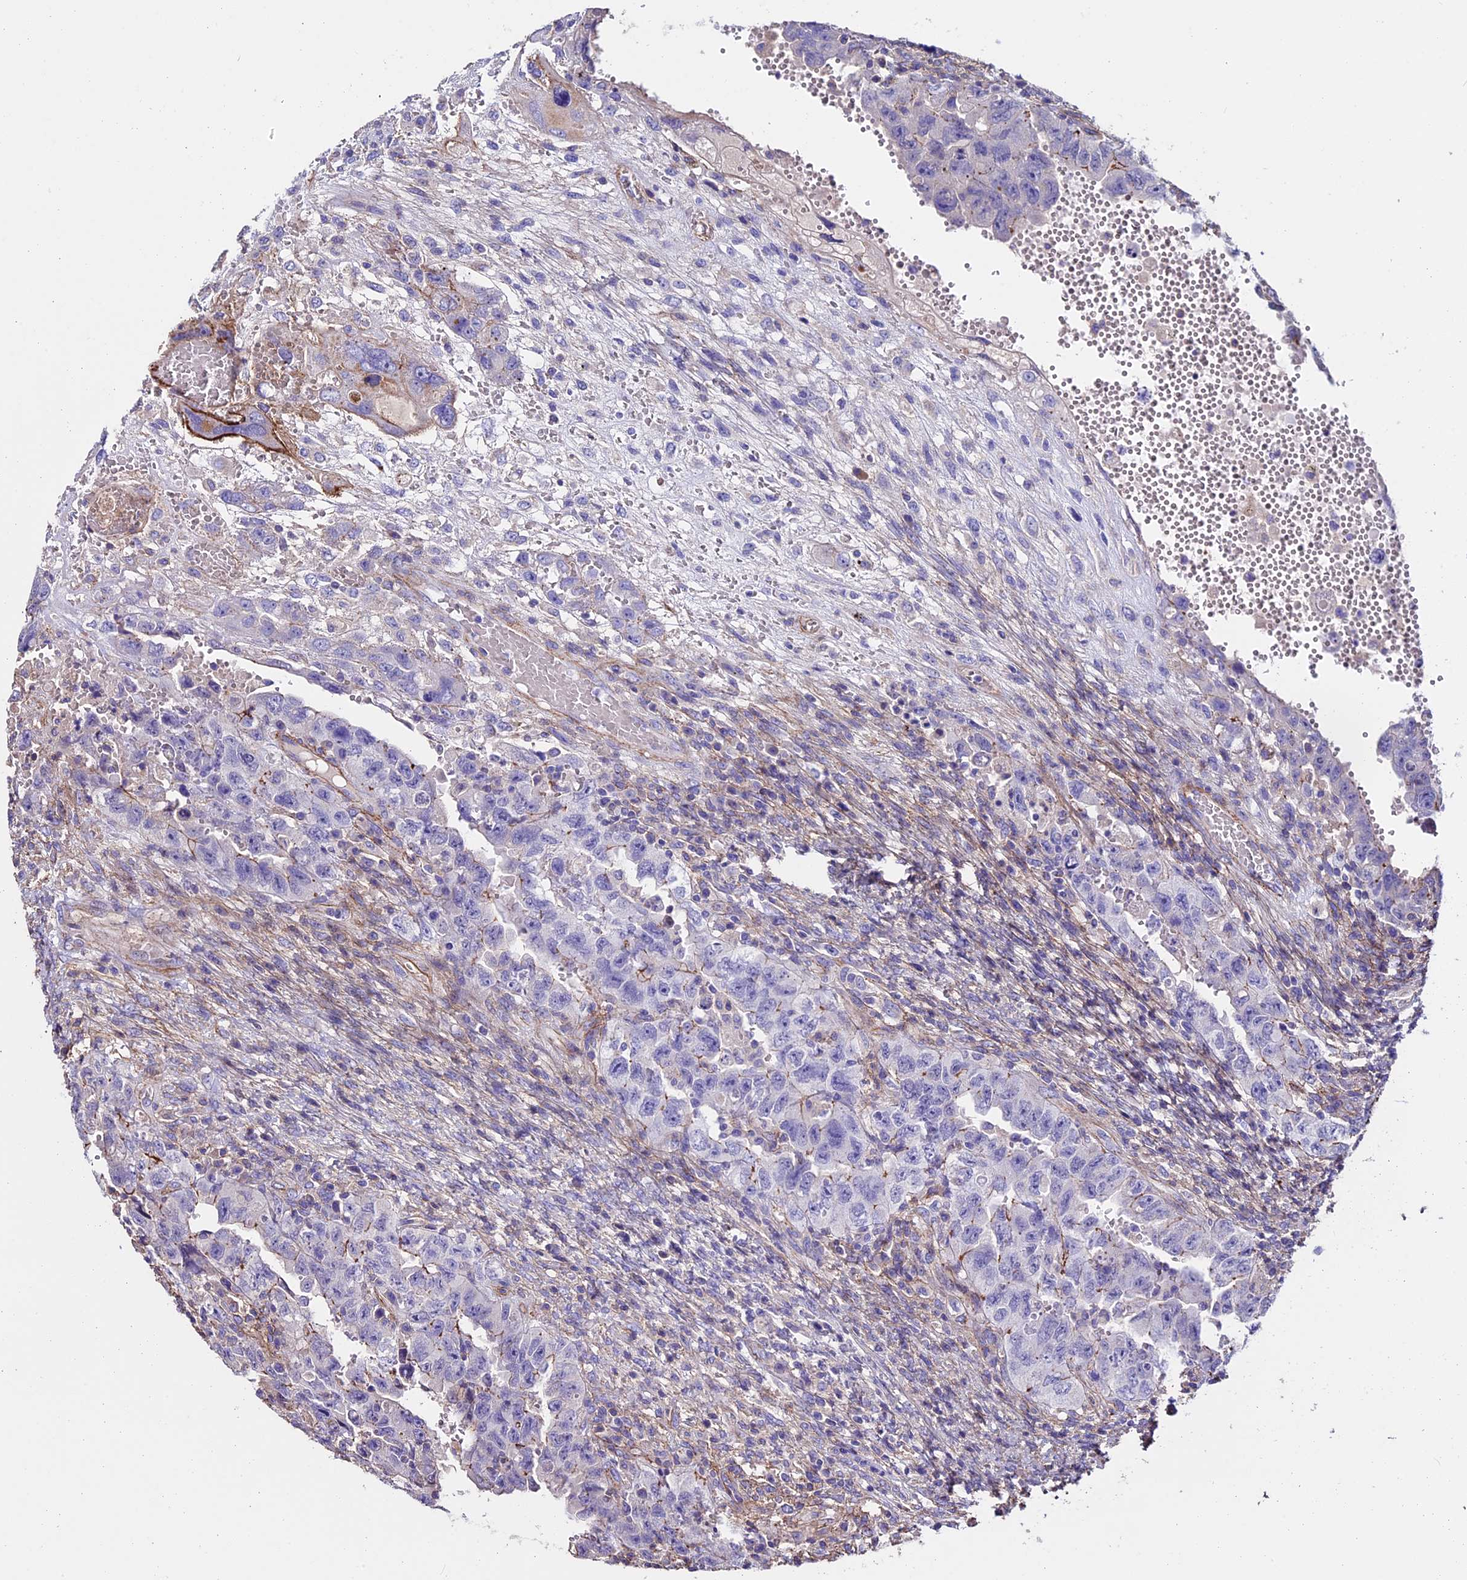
{"staining": {"intensity": "weak", "quantity": "<25%", "location": "cytoplasmic/membranous"}, "tissue": "testis cancer", "cell_type": "Tumor cells", "image_type": "cancer", "snomed": [{"axis": "morphology", "description": "Carcinoma, Embryonal, NOS"}, {"axis": "topography", "description": "Testis"}], "caption": "There is no significant expression in tumor cells of testis cancer (embryonal carcinoma).", "gene": "EVA1B", "patient": {"sex": "male", "age": 26}}